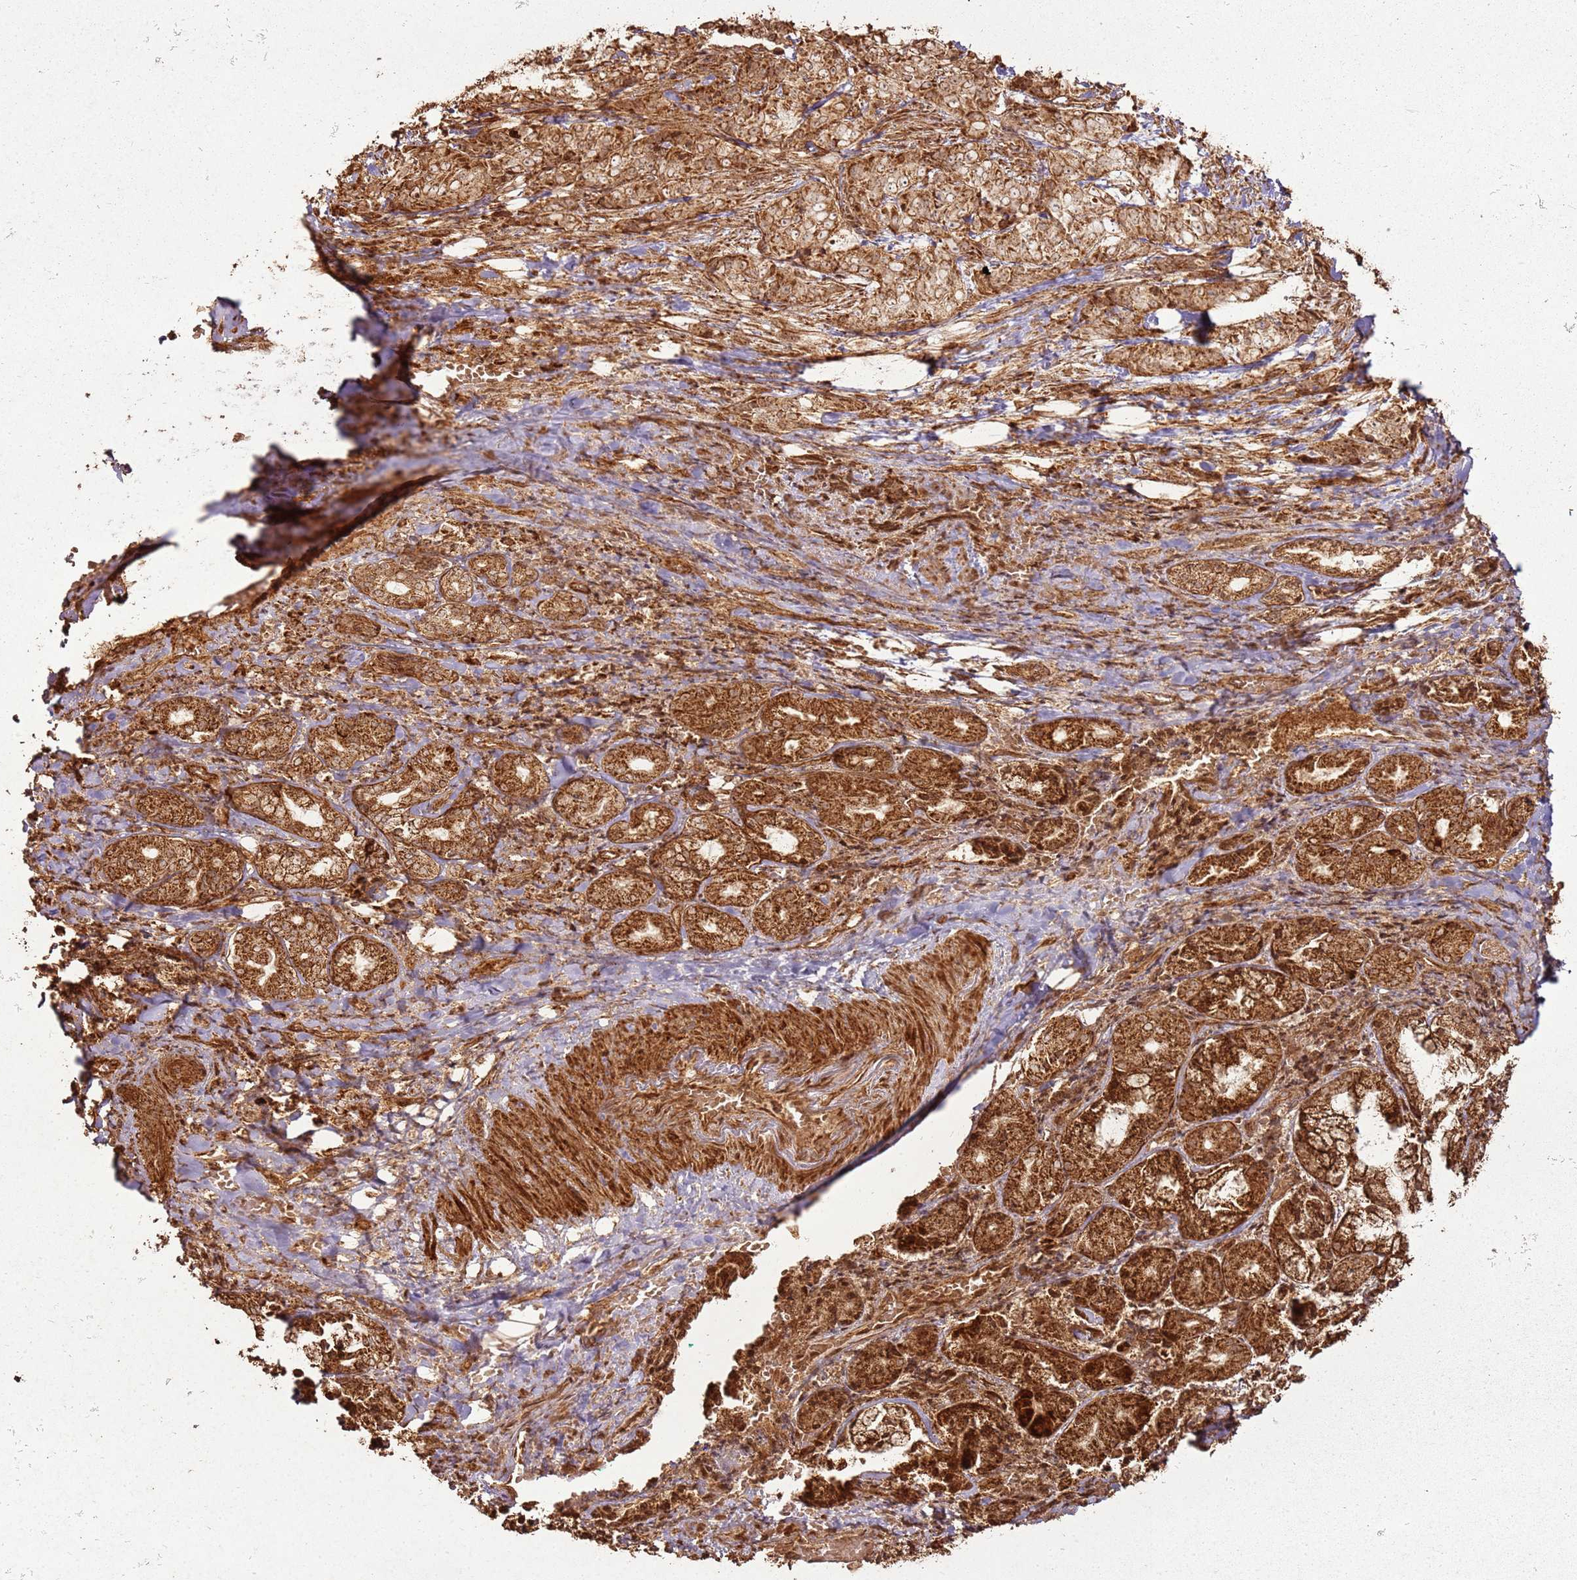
{"staining": {"intensity": "moderate", "quantity": ">75%", "location": "cytoplasmic/membranous"}, "tissue": "adipose tissue", "cell_type": "Adipocytes", "image_type": "normal", "snomed": [{"axis": "morphology", "description": "Normal tissue, NOS"}, {"axis": "morphology", "description": "Basal cell carcinoma"}, {"axis": "topography", "description": "Cartilage tissue"}, {"axis": "topography", "description": "Nasopharynx"}, {"axis": "topography", "description": "Oral tissue"}], "caption": "Moderate cytoplasmic/membranous positivity is present in about >75% of adipocytes in benign adipose tissue.", "gene": "MRPS6", "patient": {"sex": "female", "age": 77}}